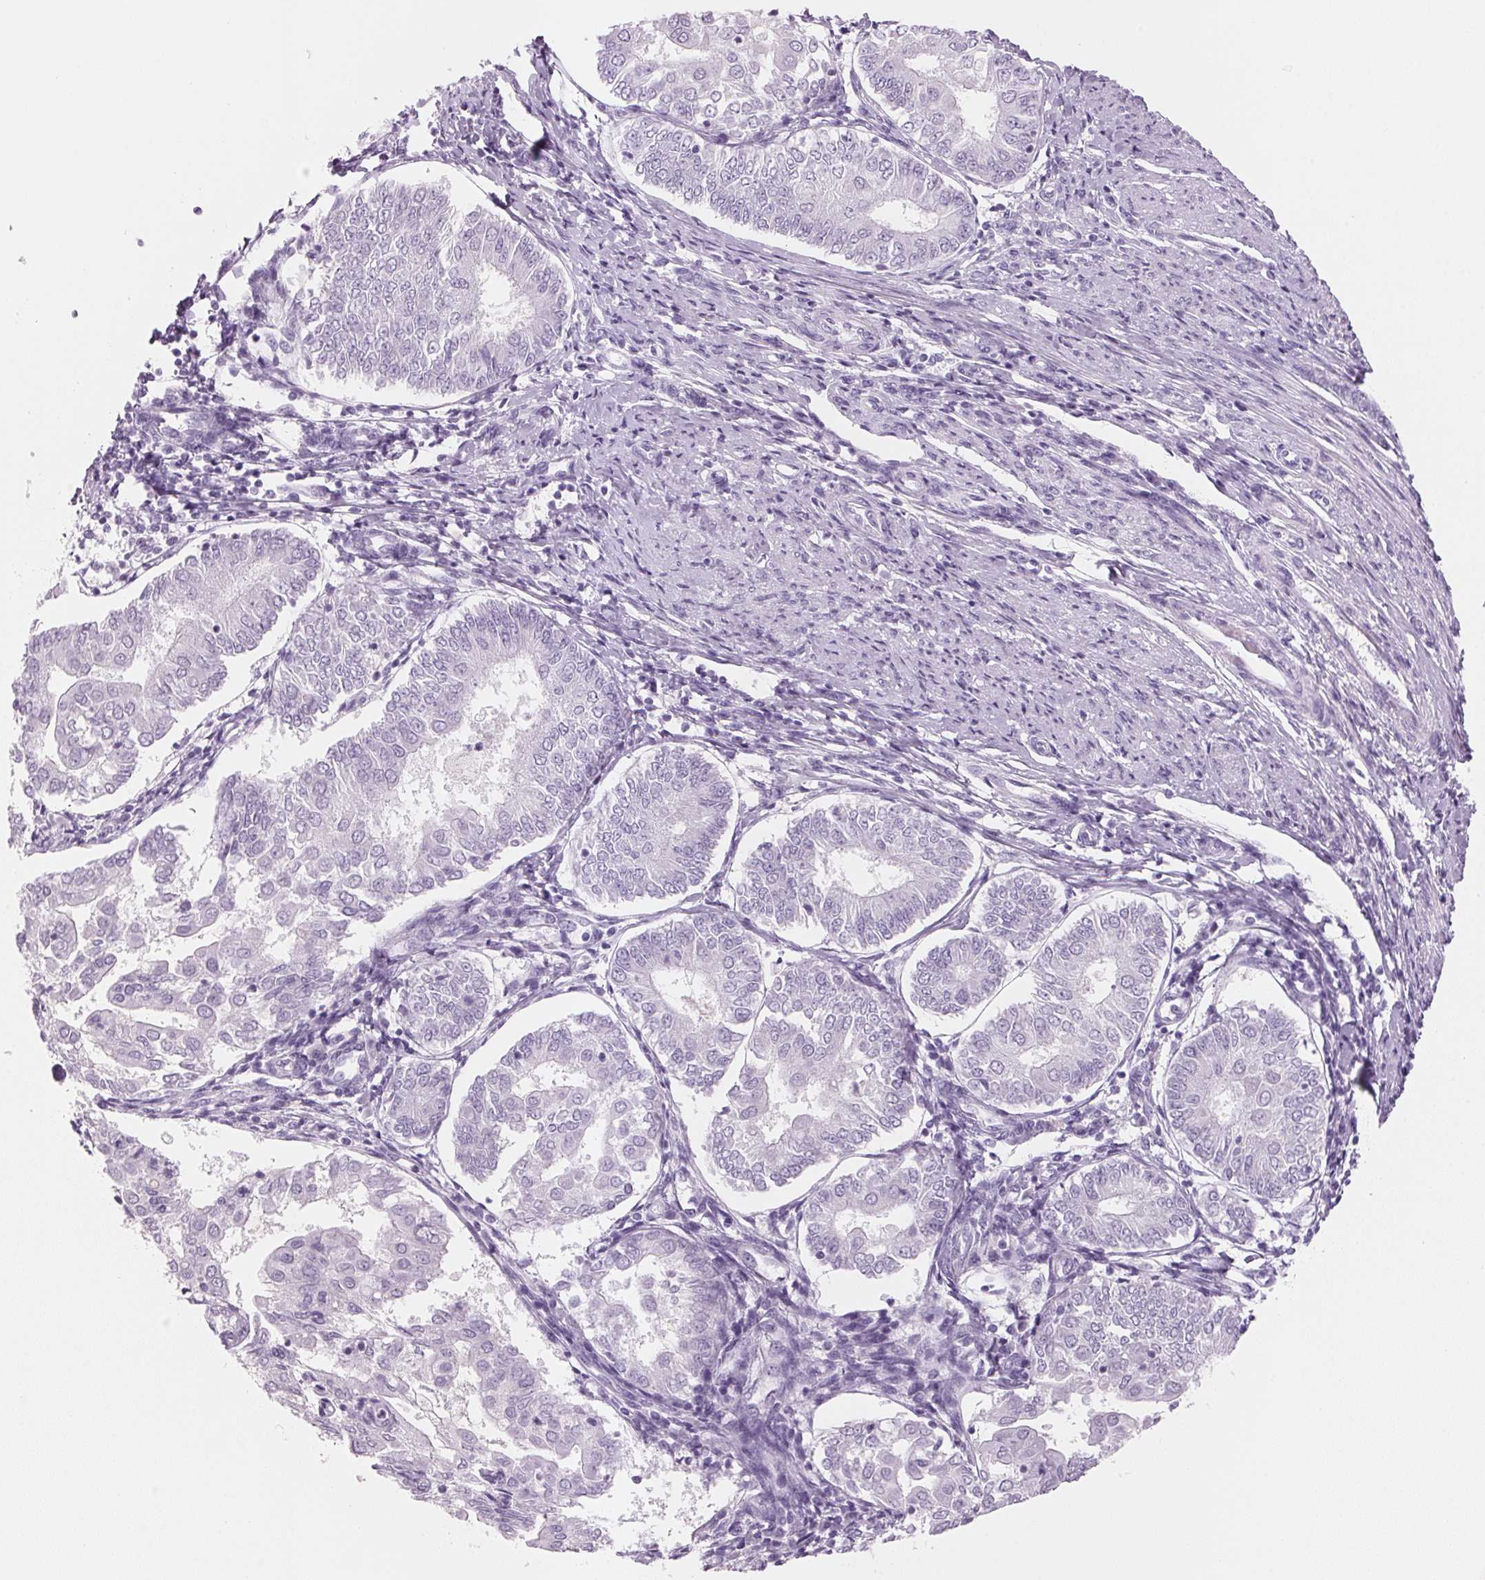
{"staining": {"intensity": "negative", "quantity": "none", "location": "none"}, "tissue": "endometrial cancer", "cell_type": "Tumor cells", "image_type": "cancer", "snomed": [{"axis": "morphology", "description": "Adenocarcinoma, NOS"}, {"axis": "topography", "description": "Endometrium"}], "caption": "Immunohistochemistry image of neoplastic tissue: endometrial cancer stained with DAB exhibits no significant protein positivity in tumor cells.", "gene": "ADAM20", "patient": {"sex": "female", "age": 68}}